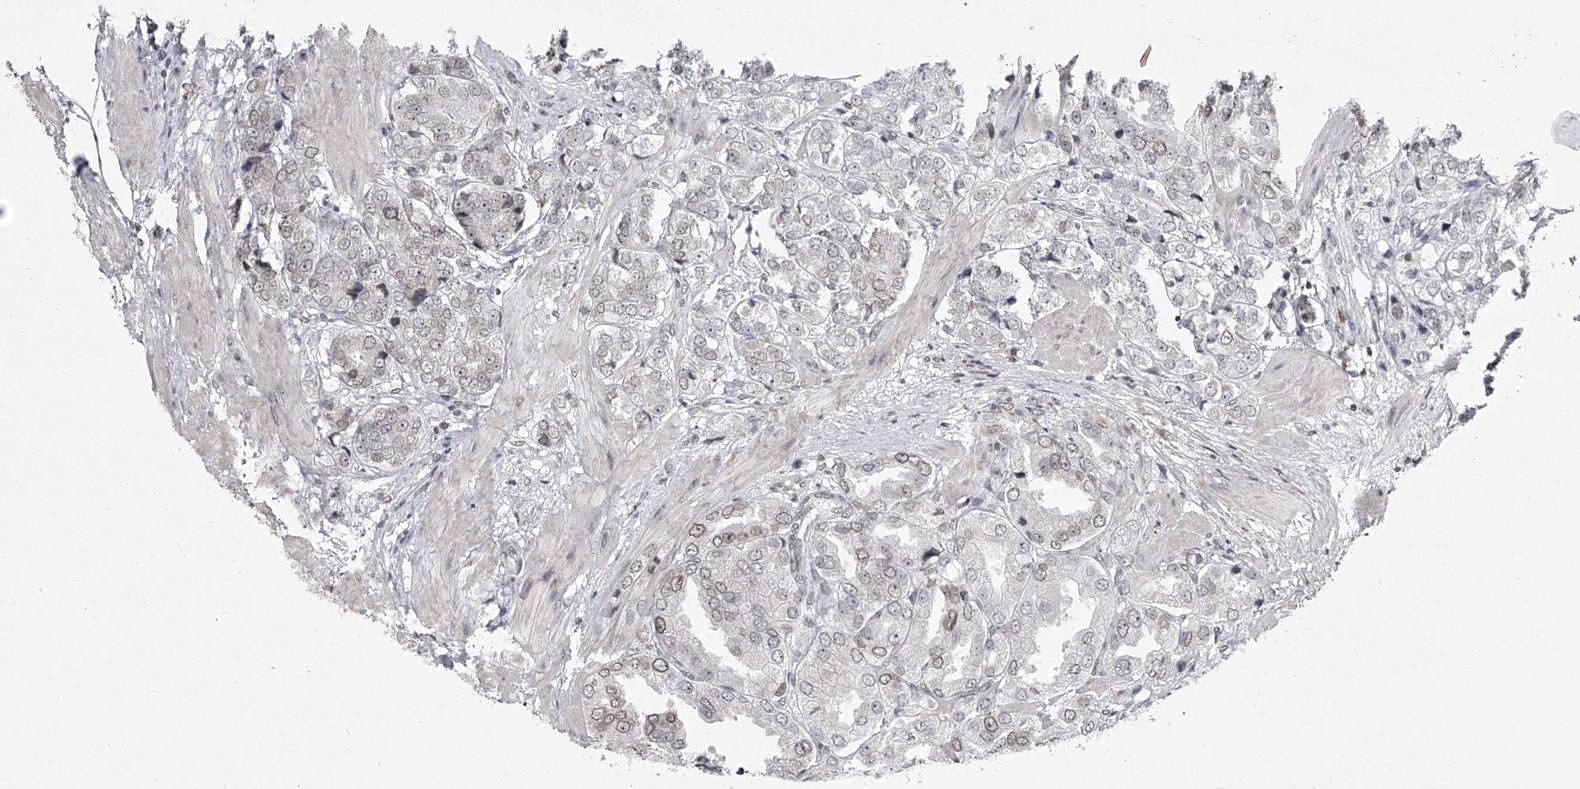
{"staining": {"intensity": "weak", "quantity": "25%-75%", "location": "nuclear"}, "tissue": "prostate cancer", "cell_type": "Tumor cells", "image_type": "cancer", "snomed": [{"axis": "morphology", "description": "Adenocarcinoma, High grade"}, {"axis": "topography", "description": "Prostate"}], "caption": "Immunohistochemical staining of human prostate adenocarcinoma (high-grade) shows low levels of weak nuclear protein expression in approximately 25%-75% of tumor cells. (IHC, brightfield microscopy, high magnification).", "gene": "PPIL4", "patient": {"sex": "male", "age": 50}}